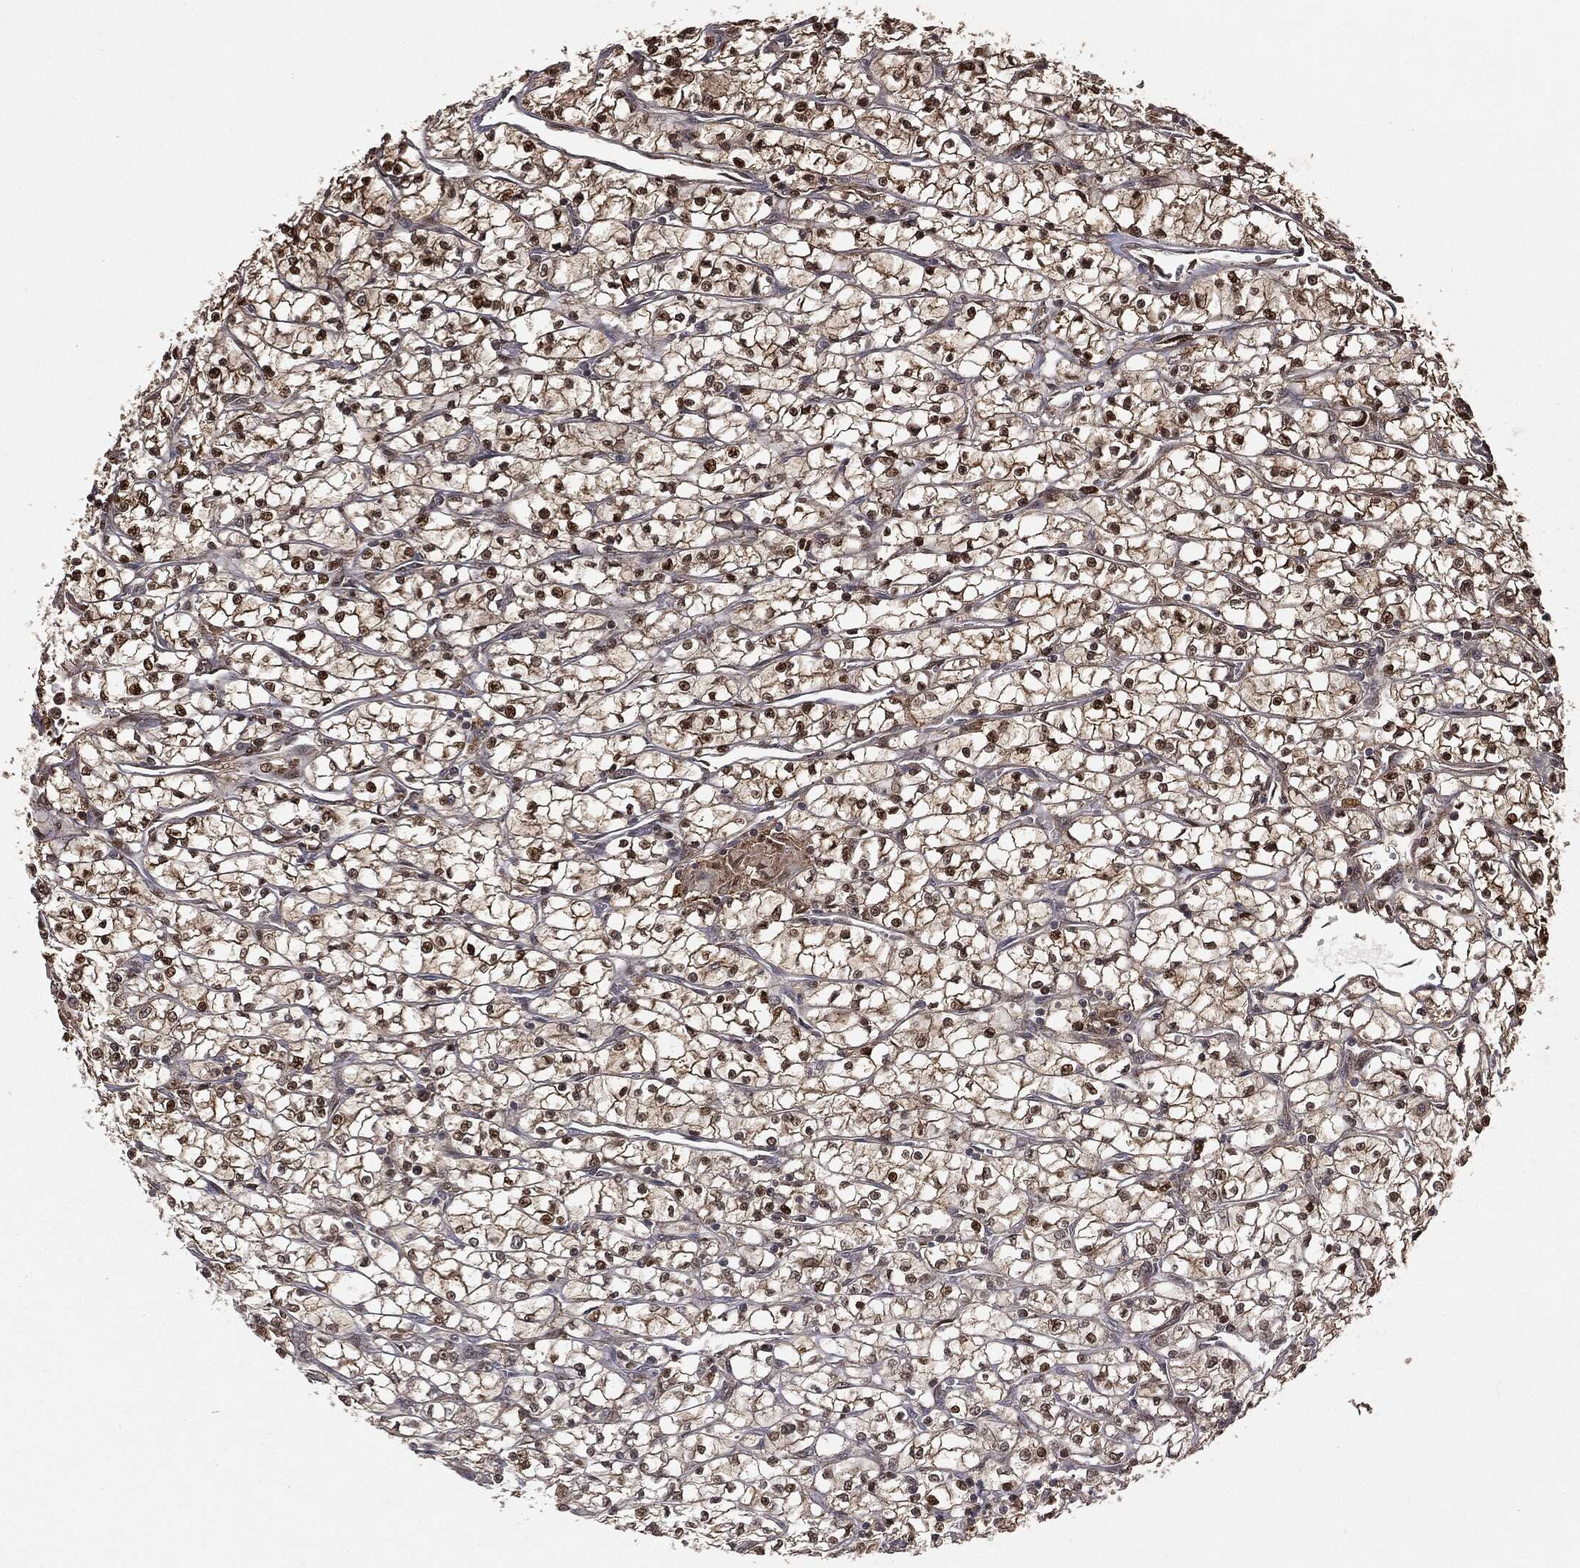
{"staining": {"intensity": "strong", "quantity": ">75%", "location": "cytoplasmic/membranous,nuclear"}, "tissue": "renal cancer", "cell_type": "Tumor cells", "image_type": "cancer", "snomed": [{"axis": "morphology", "description": "Adenocarcinoma, NOS"}, {"axis": "topography", "description": "Kidney"}], "caption": "The immunohistochemical stain highlights strong cytoplasmic/membranous and nuclear staining in tumor cells of renal adenocarcinoma tissue. The staining was performed using DAB (3,3'-diaminobenzidine) to visualize the protein expression in brown, while the nuclei were stained in blue with hematoxylin (Magnification: 20x).", "gene": "ZNHIT6", "patient": {"sex": "female", "age": 64}}